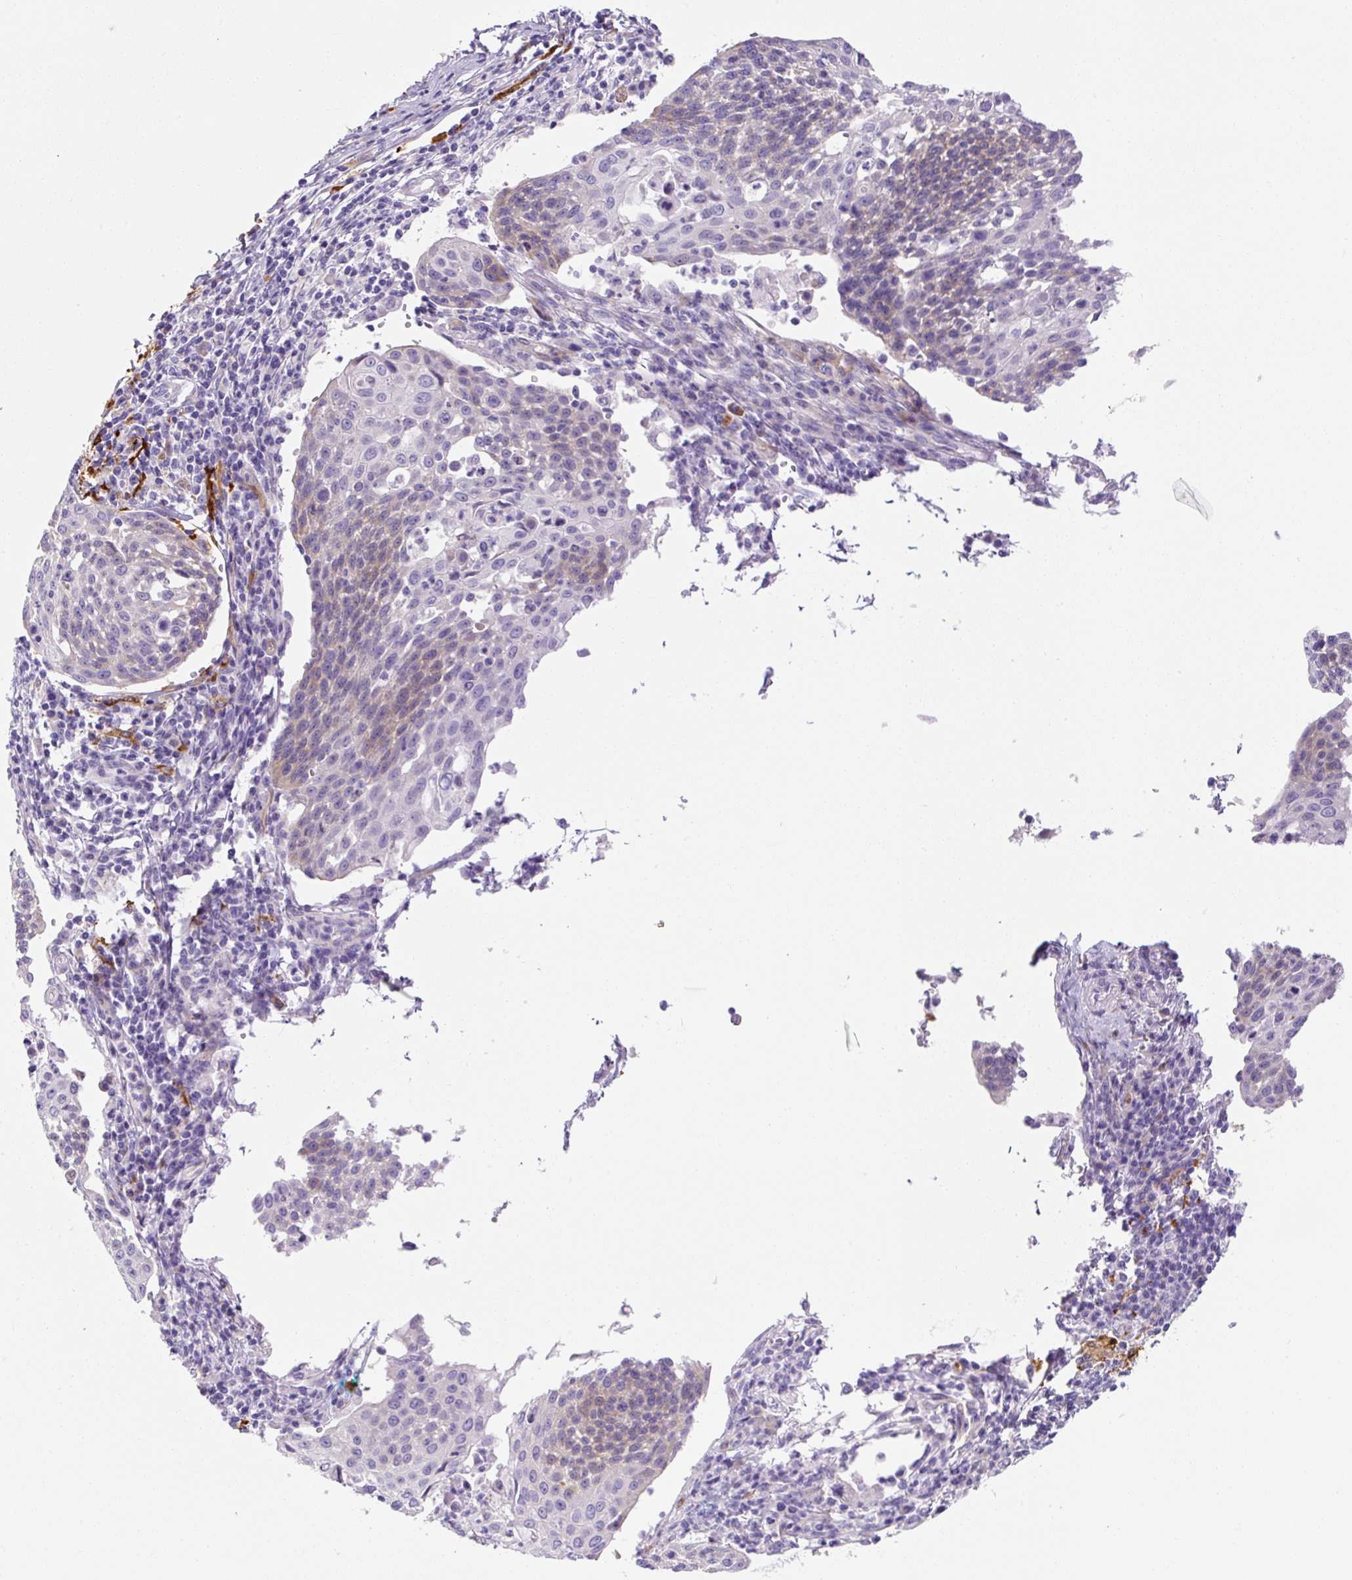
{"staining": {"intensity": "negative", "quantity": "none", "location": "none"}, "tissue": "cervical cancer", "cell_type": "Tumor cells", "image_type": "cancer", "snomed": [{"axis": "morphology", "description": "Squamous cell carcinoma, NOS"}, {"axis": "topography", "description": "Cervix"}], "caption": "An IHC image of cervical cancer is shown. There is no staining in tumor cells of cervical cancer. (DAB immunohistochemistry with hematoxylin counter stain).", "gene": "ASB4", "patient": {"sex": "female", "age": 34}}